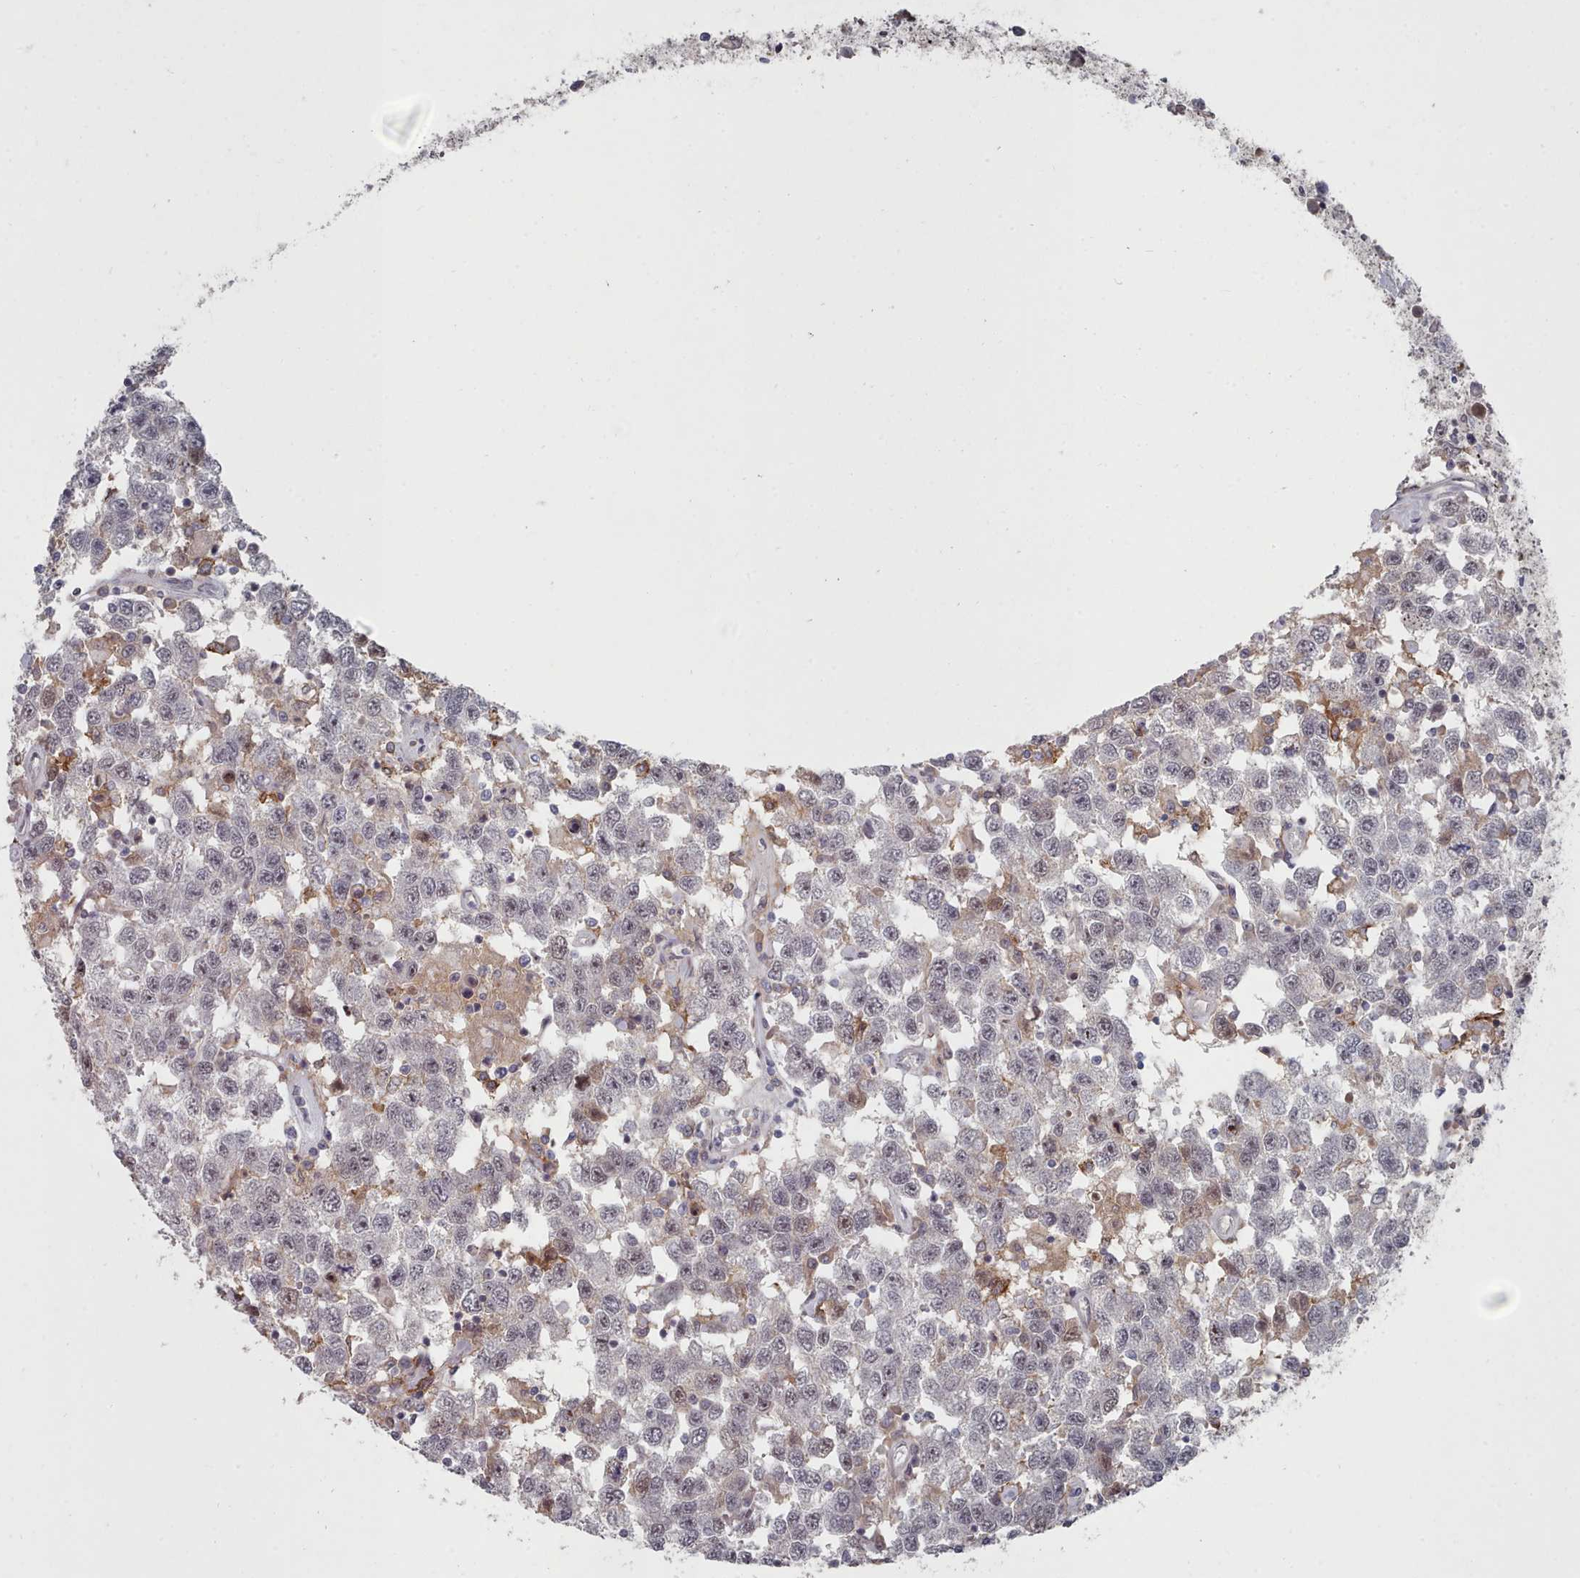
{"staining": {"intensity": "negative", "quantity": "none", "location": "none"}, "tissue": "testis cancer", "cell_type": "Tumor cells", "image_type": "cancer", "snomed": [{"axis": "morphology", "description": "Seminoma, NOS"}, {"axis": "topography", "description": "Testis"}], "caption": "Tumor cells are negative for protein expression in human testis cancer (seminoma).", "gene": "COL8A2", "patient": {"sex": "male", "age": 41}}